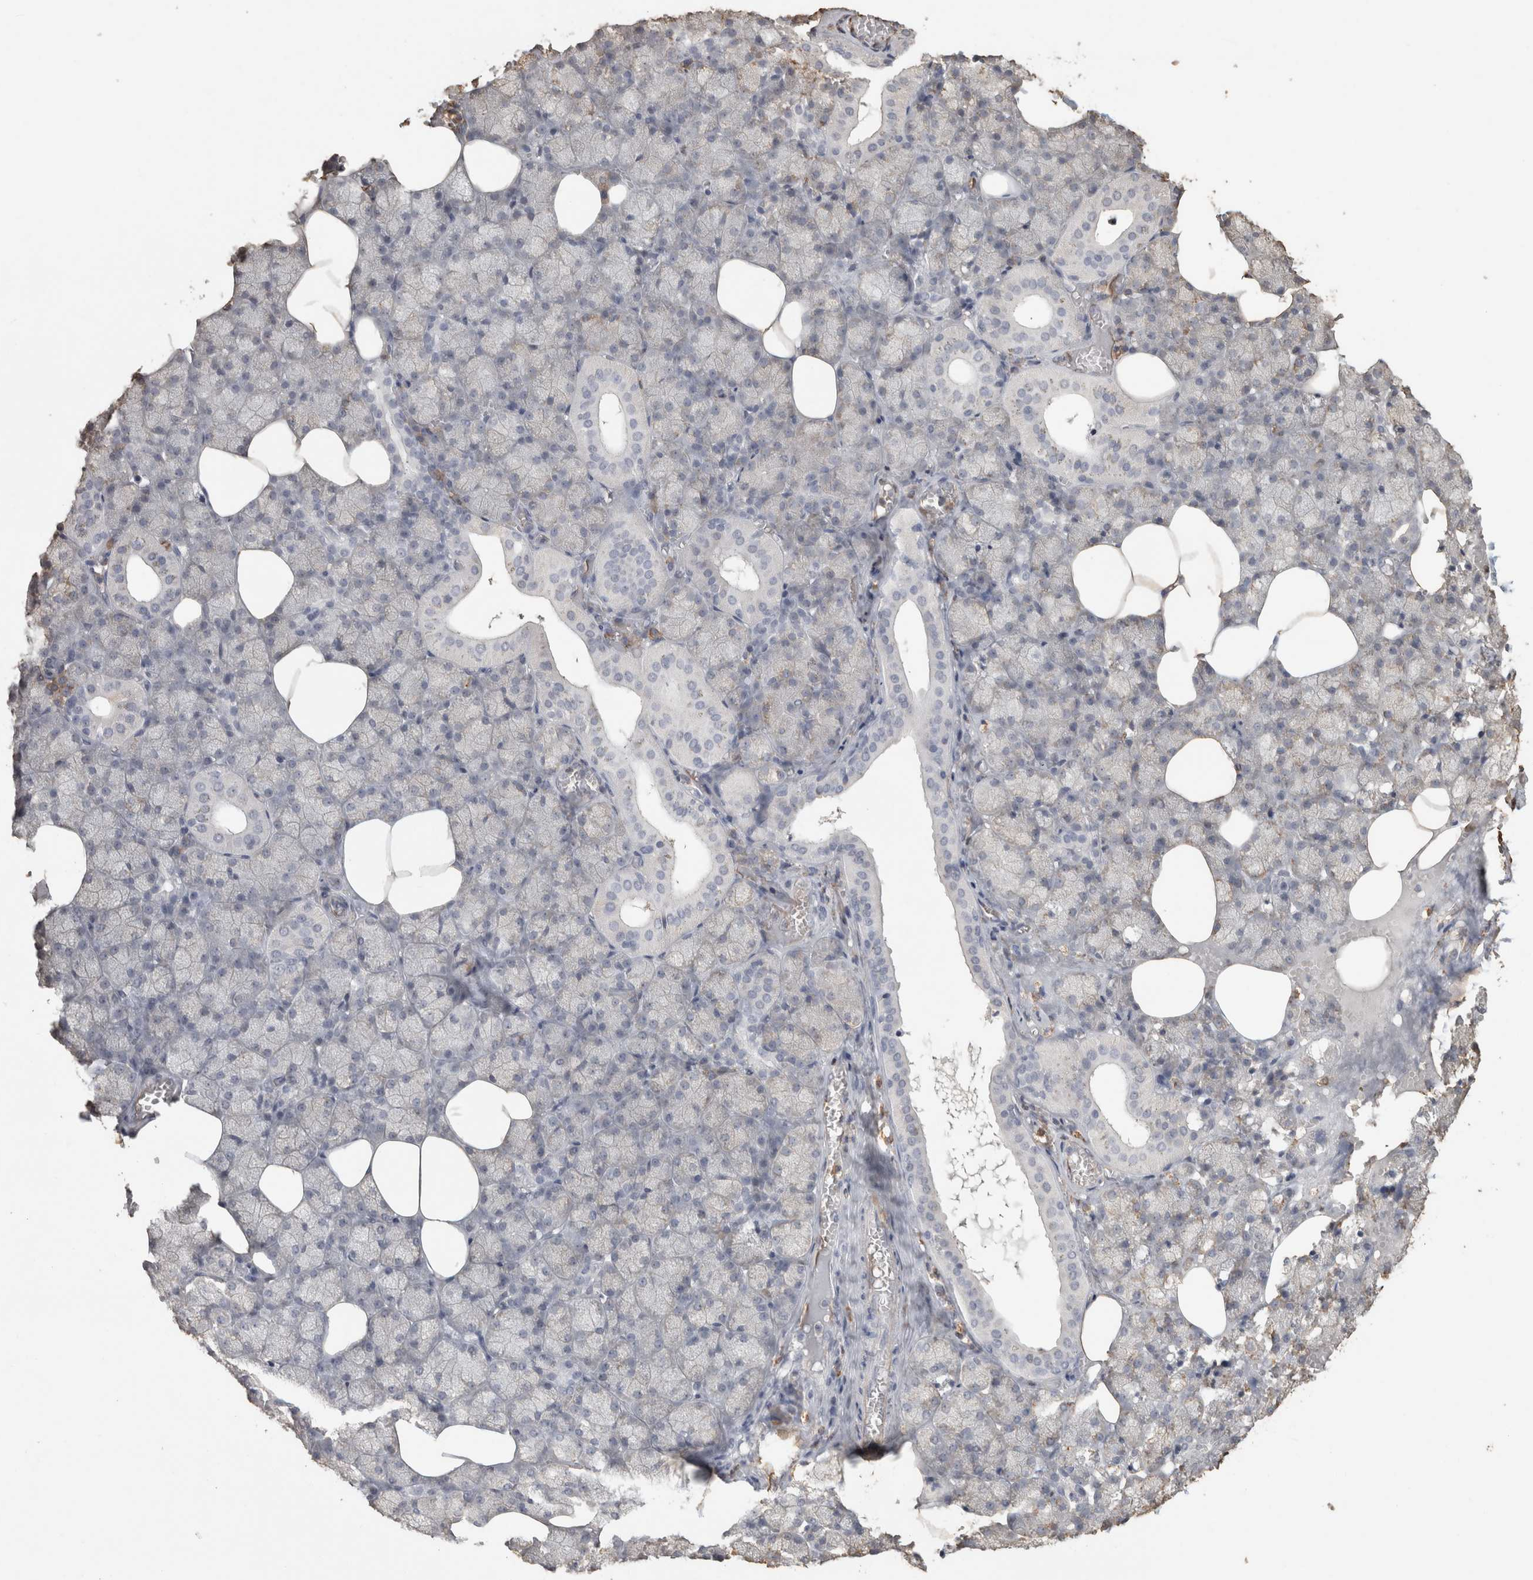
{"staining": {"intensity": "negative", "quantity": "none", "location": "none"}, "tissue": "salivary gland", "cell_type": "Glandular cells", "image_type": "normal", "snomed": [{"axis": "morphology", "description": "Normal tissue, NOS"}, {"axis": "topography", "description": "Salivary gland"}], "caption": "The image reveals no significant expression in glandular cells of salivary gland. Nuclei are stained in blue.", "gene": "REPS2", "patient": {"sex": "male", "age": 62}}